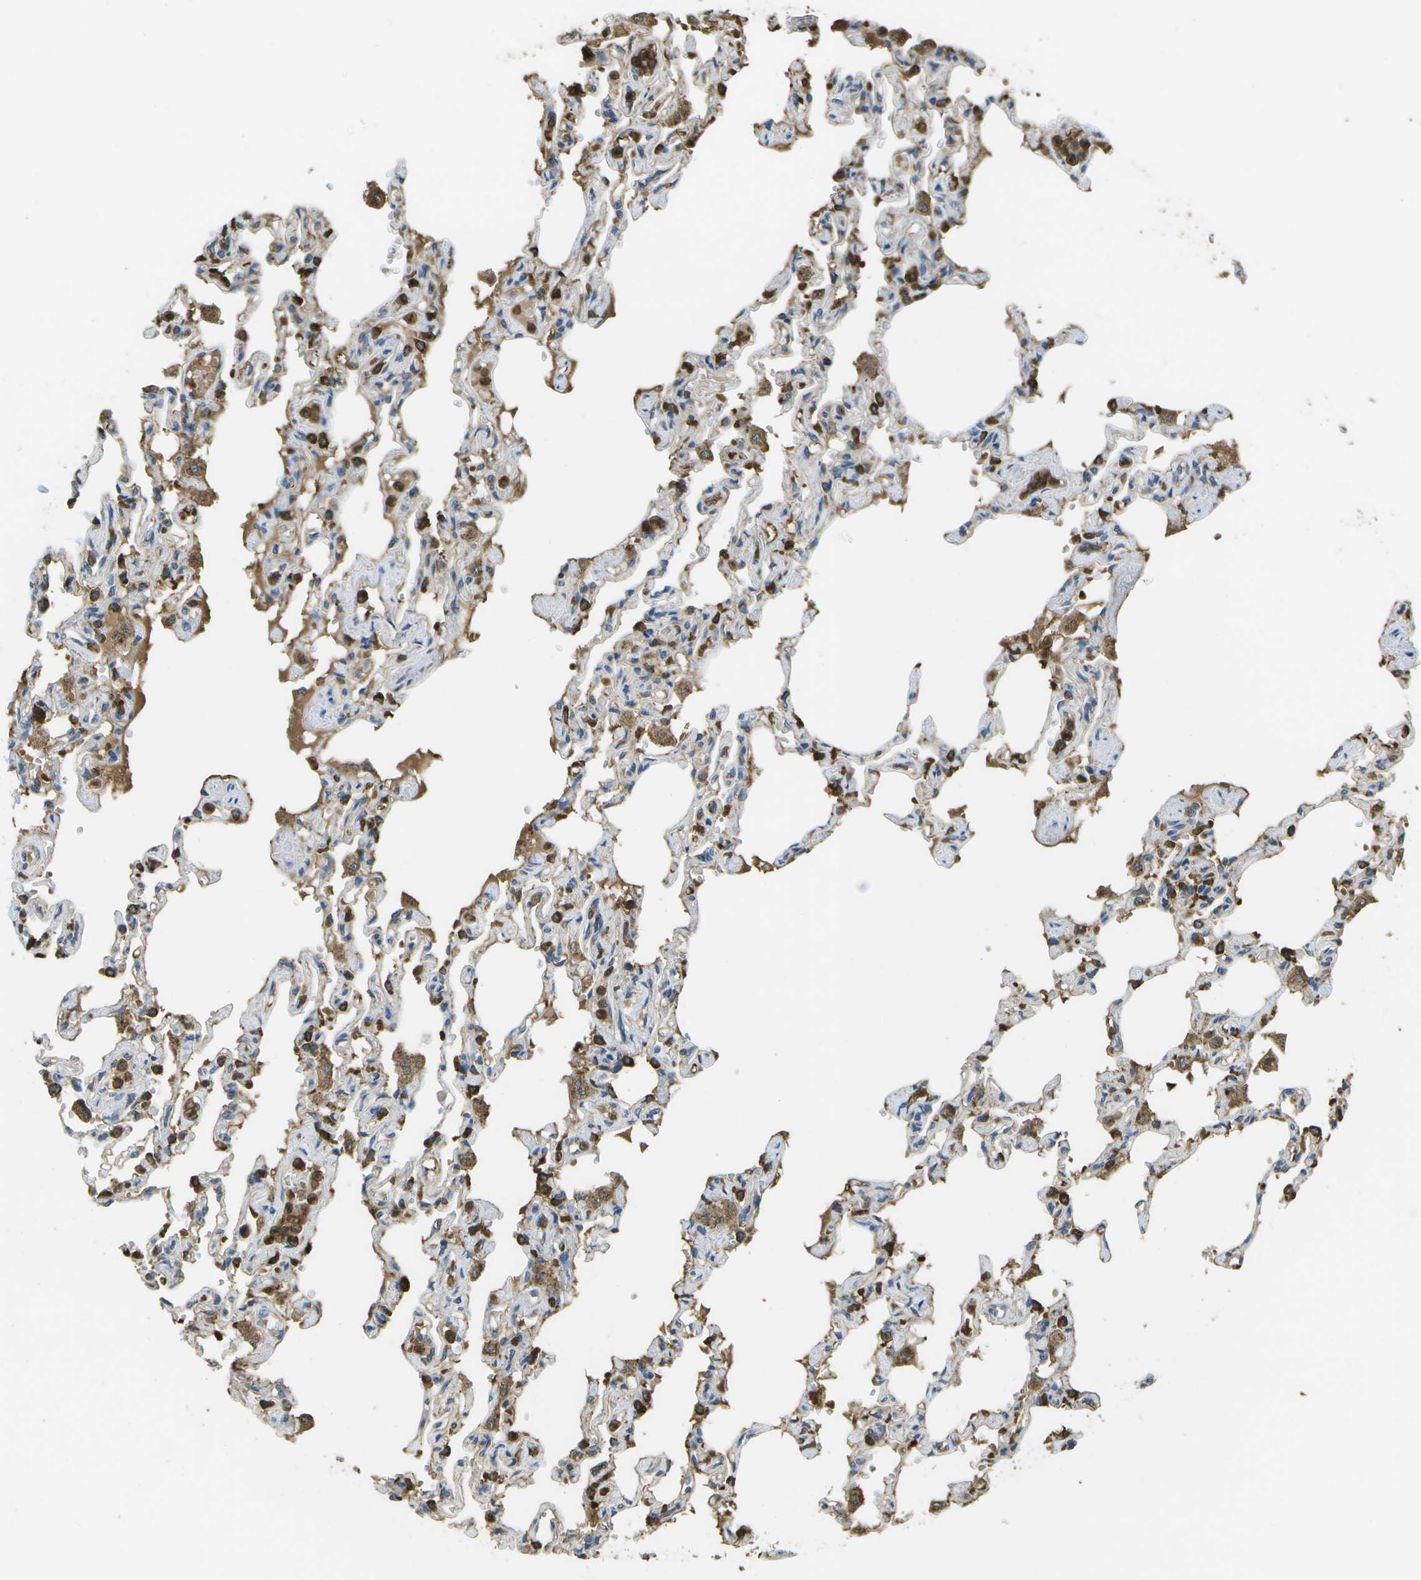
{"staining": {"intensity": "moderate", "quantity": "25%-75%", "location": "cytoplasmic/membranous"}, "tissue": "lung", "cell_type": "Alveolar cells", "image_type": "normal", "snomed": [{"axis": "morphology", "description": "Normal tissue, NOS"}, {"axis": "topography", "description": "Lung"}], "caption": "Alveolar cells reveal moderate cytoplasmic/membranous staining in approximately 25%-75% of cells in benign lung. The protein of interest is stained brown, and the nuclei are stained in blue (DAB (3,3'-diaminobenzidine) IHC with brightfield microscopy, high magnification).", "gene": "CACHD1", "patient": {"sex": "male", "age": 21}}